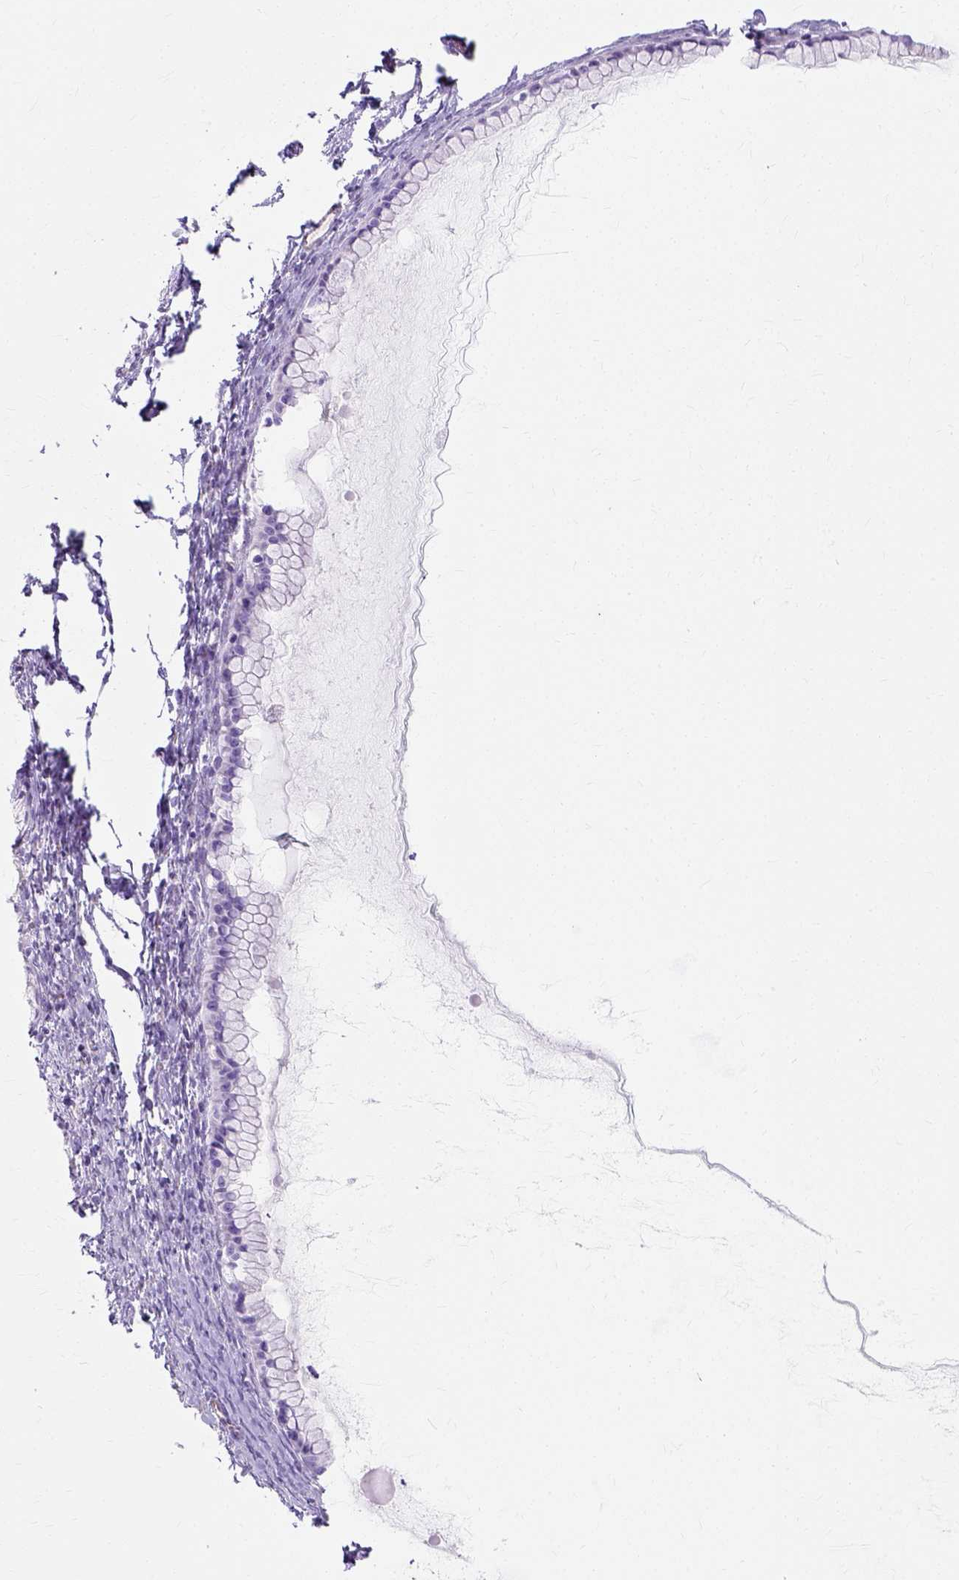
{"staining": {"intensity": "negative", "quantity": "none", "location": "none"}, "tissue": "ovarian cancer", "cell_type": "Tumor cells", "image_type": "cancer", "snomed": [{"axis": "morphology", "description": "Cystadenocarcinoma, mucinous, NOS"}, {"axis": "topography", "description": "Ovary"}], "caption": "There is no significant positivity in tumor cells of ovarian cancer (mucinous cystadenocarcinoma).", "gene": "MYH15", "patient": {"sex": "female", "age": 41}}